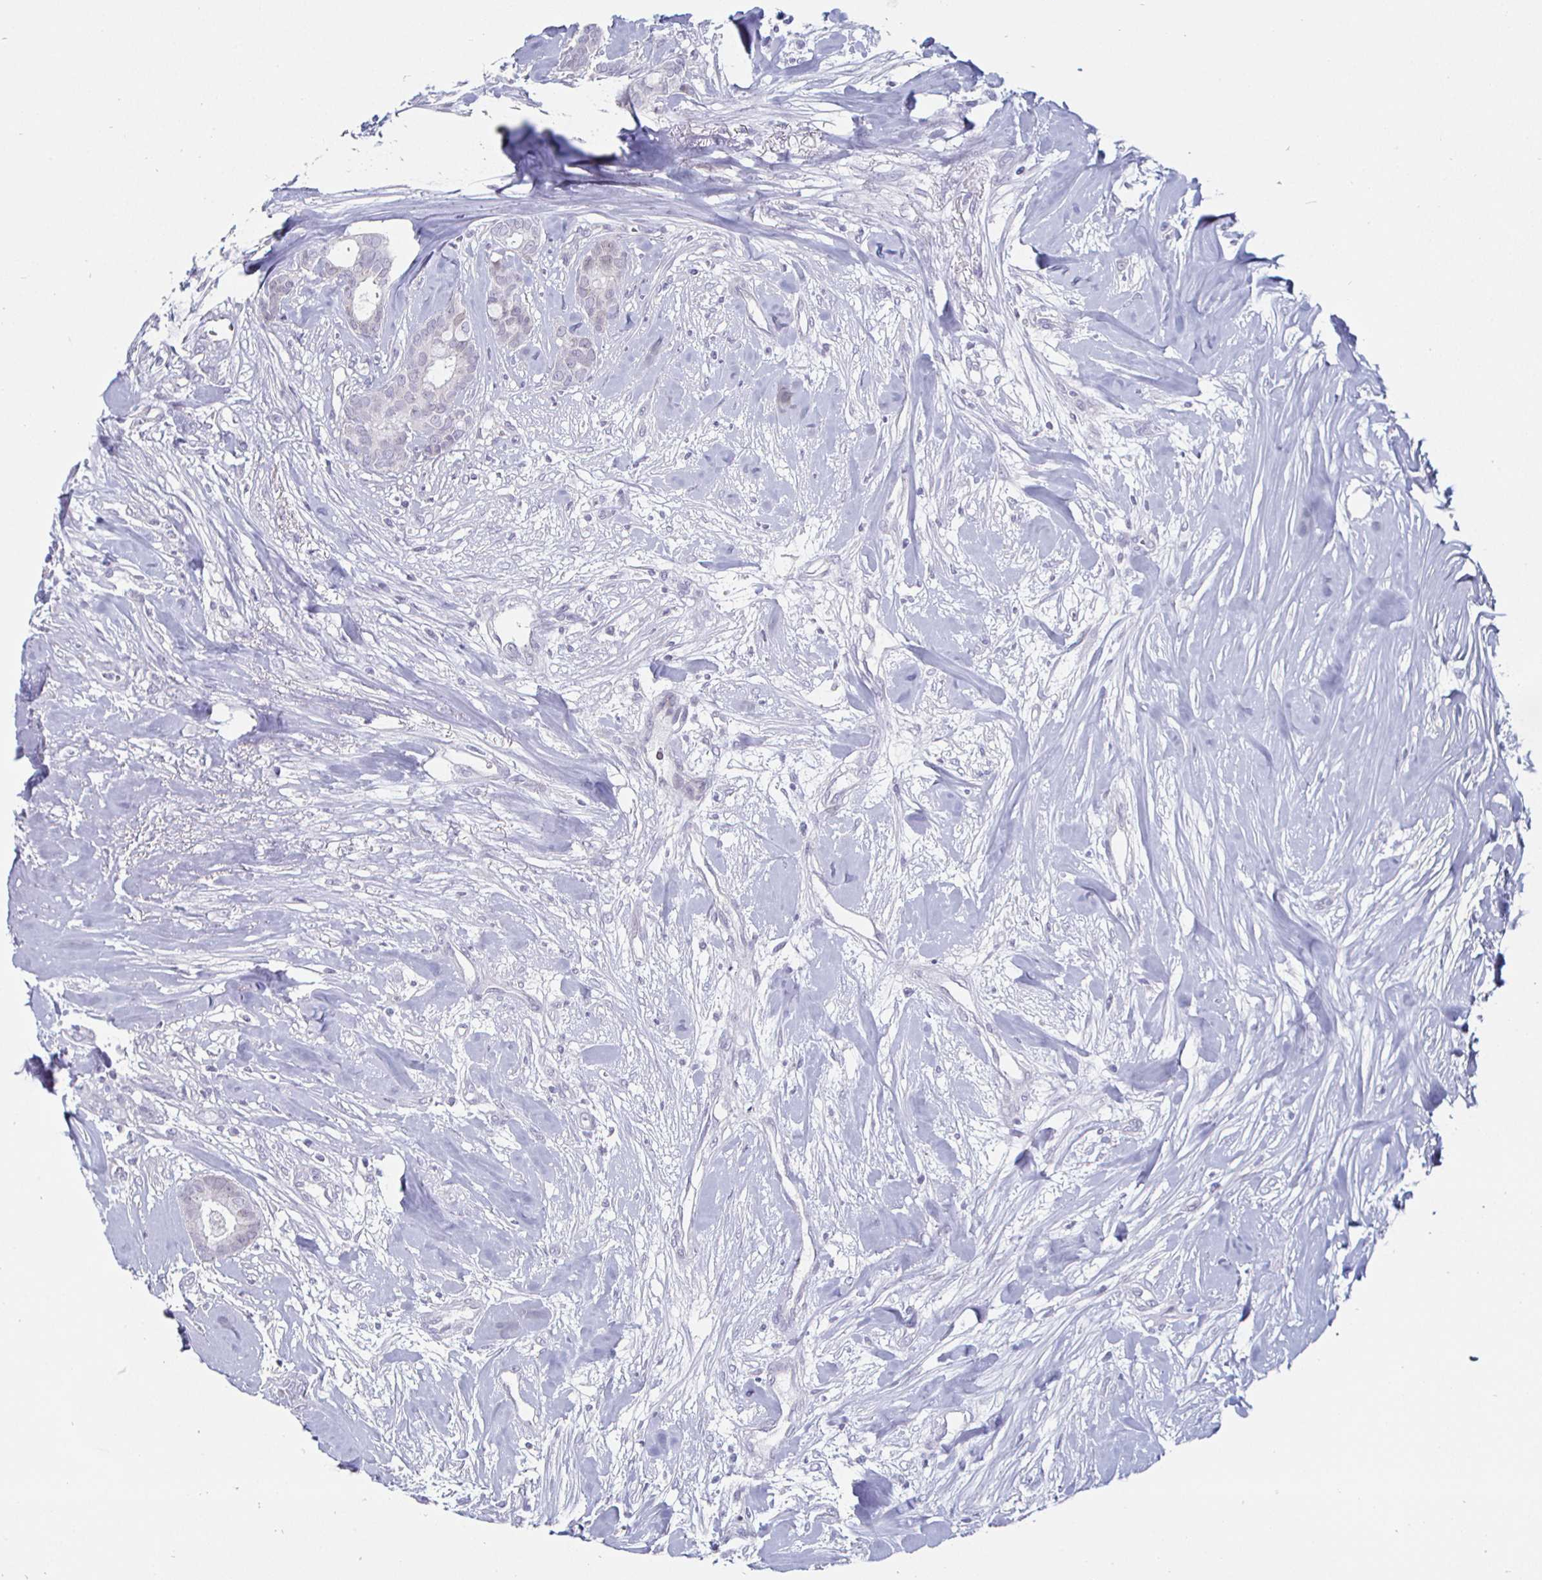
{"staining": {"intensity": "negative", "quantity": "none", "location": "none"}, "tissue": "breast cancer", "cell_type": "Tumor cells", "image_type": "cancer", "snomed": [{"axis": "morphology", "description": "Duct carcinoma"}, {"axis": "topography", "description": "Breast"}], "caption": "High power microscopy micrograph of an IHC photomicrograph of breast cancer (invasive ductal carcinoma), revealing no significant expression in tumor cells. Nuclei are stained in blue.", "gene": "DMRTB1", "patient": {"sex": "female", "age": 84}}